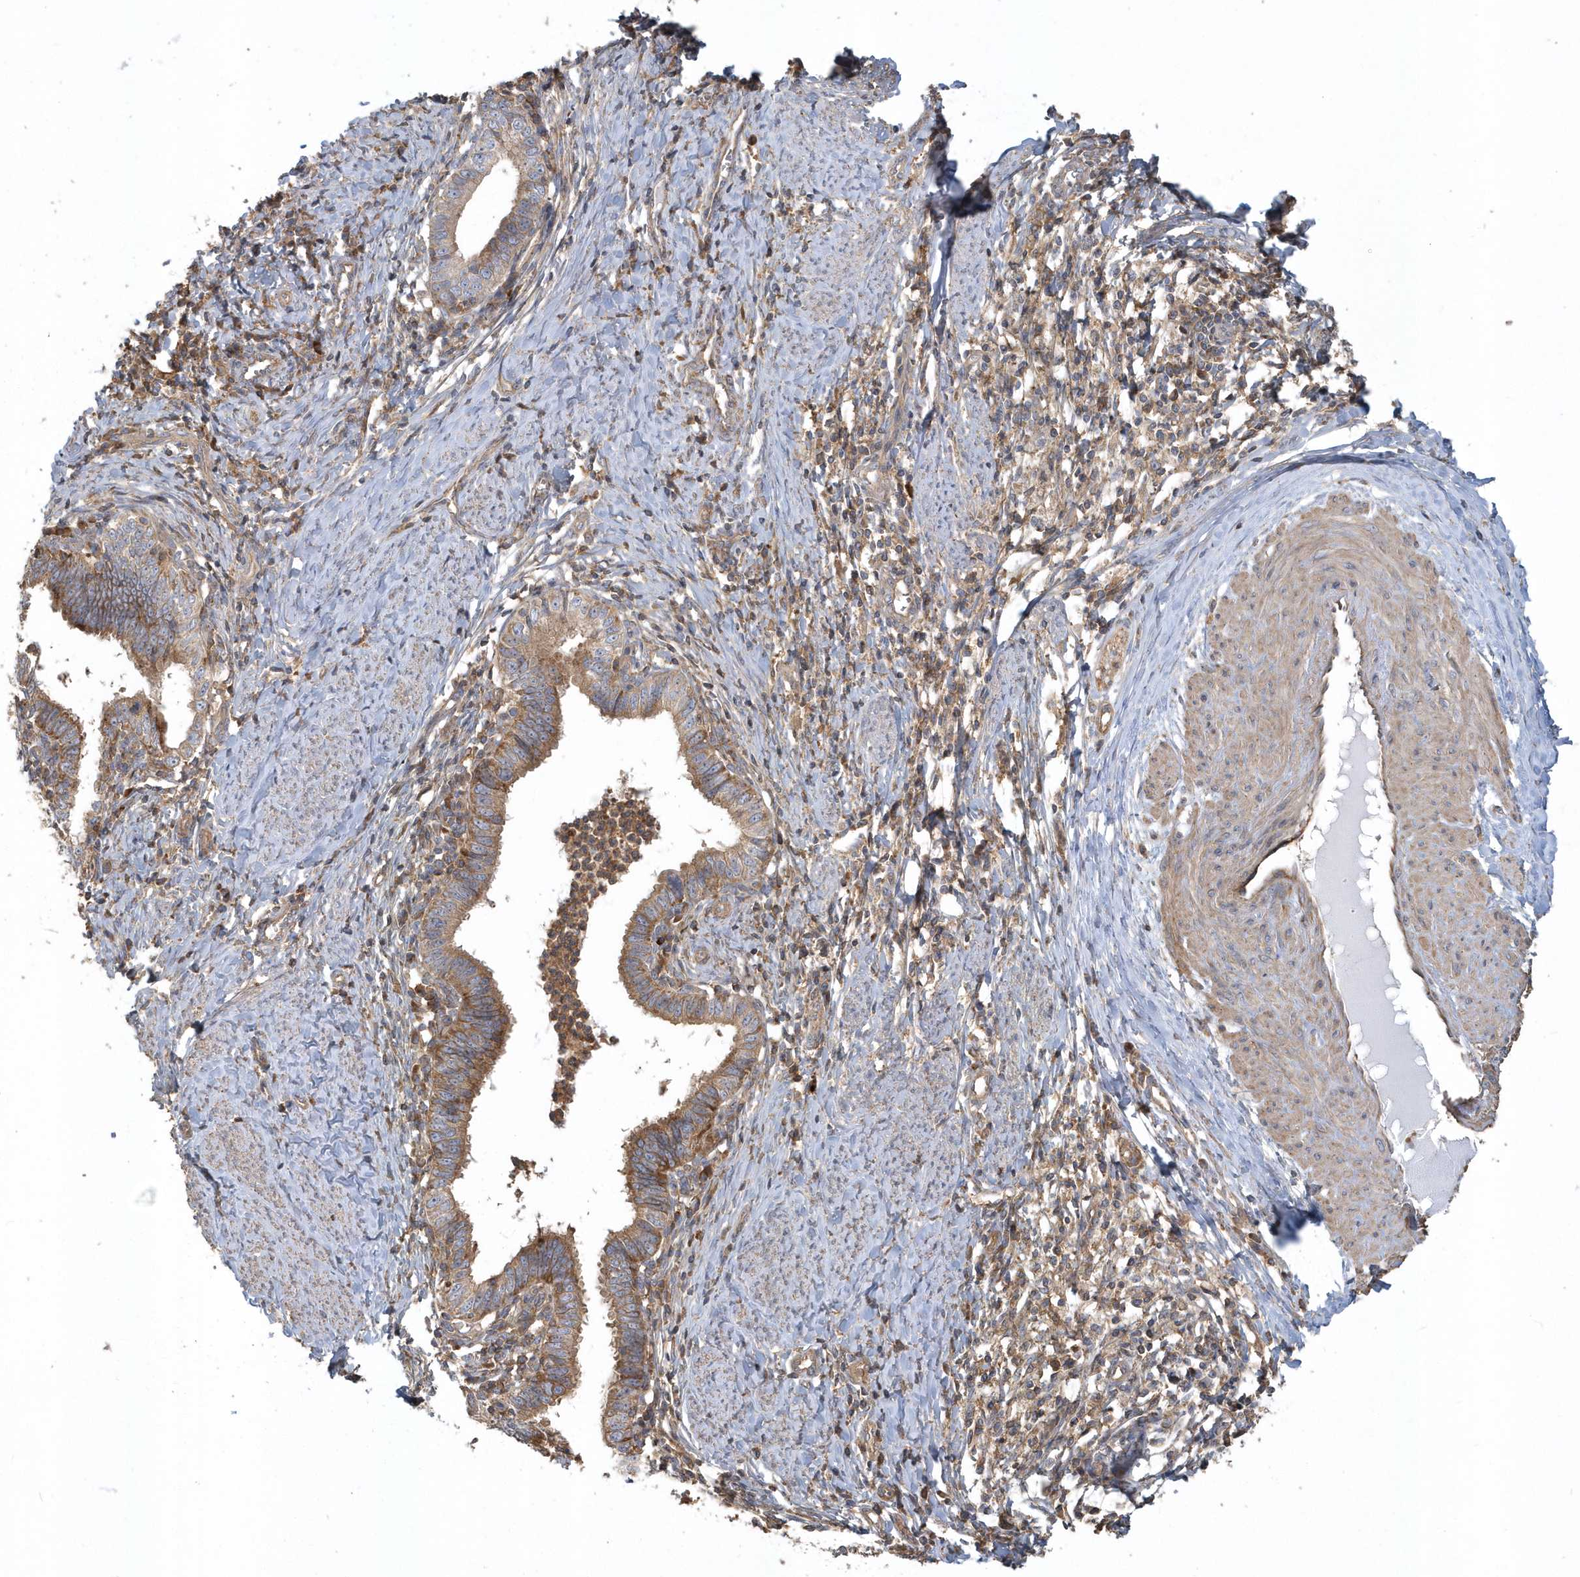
{"staining": {"intensity": "moderate", "quantity": ">75%", "location": "cytoplasmic/membranous"}, "tissue": "cervical cancer", "cell_type": "Tumor cells", "image_type": "cancer", "snomed": [{"axis": "morphology", "description": "Adenocarcinoma, NOS"}, {"axis": "topography", "description": "Cervix"}], "caption": "Adenocarcinoma (cervical) stained for a protein (brown) shows moderate cytoplasmic/membranous positive expression in approximately >75% of tumor cells.", "gene": "TRAIP", "patient": {"sex": "female", "age": 36}}